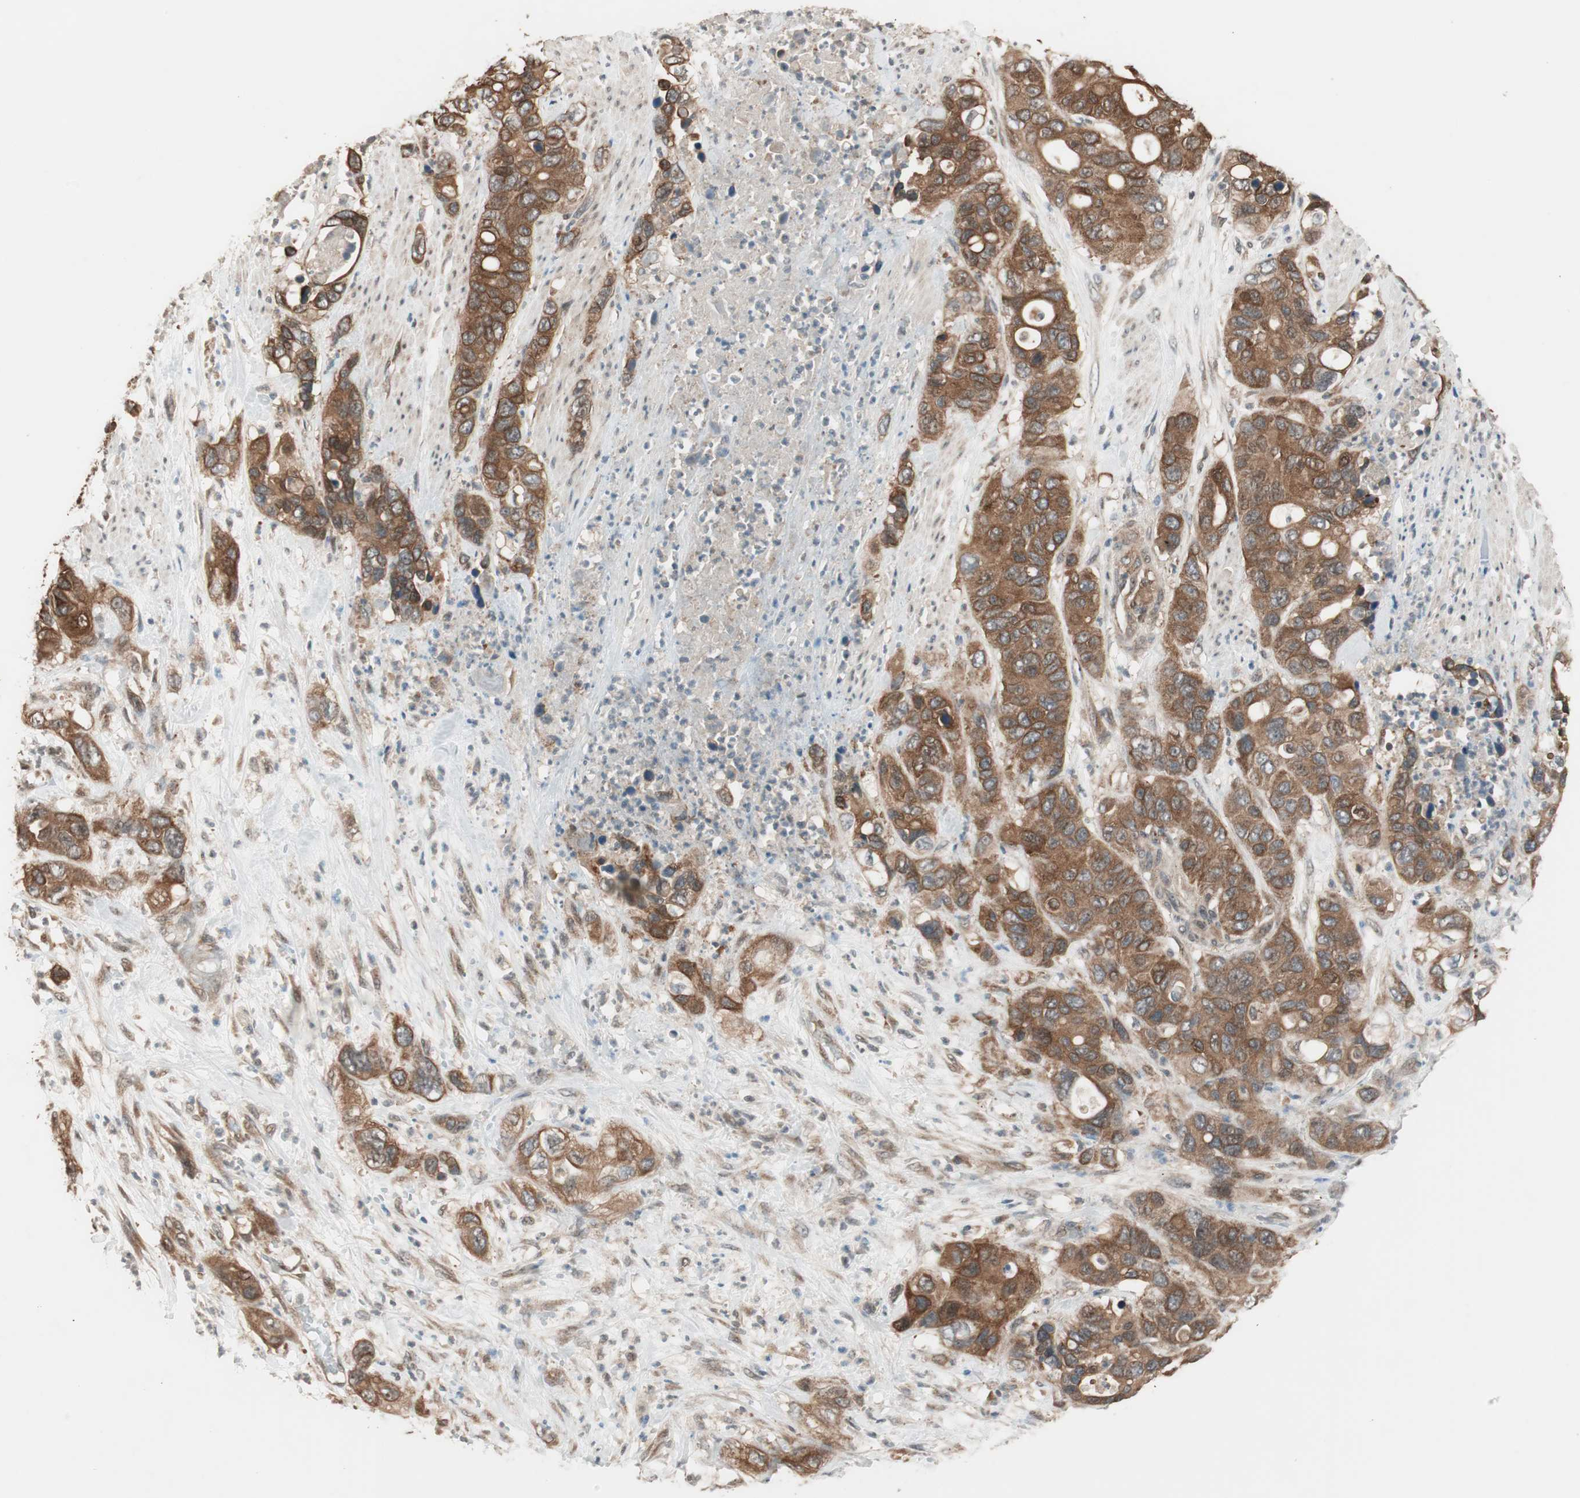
{"staining": {"intensity": "strong", "quantity": ">75%", "location": "cytoplasmic/membranous"}, "tissue": "pancreatic cancer", "cell_type": "Tumor cells", "image_type": "cancer", "snomed": [{"axis": "morphology", "description": "Adenocarcinoma, NOS"}, {"axis": "topography", "description": "Pancreas"}], "caption": "Brown immunohistochemical staining in human pancreatic cancer (adenocarcinoma) exhibits strong cytoplasmic/membranous expression in approximately >75% of tumor cells. (IHC, brightfield microscopy, high magnification).", "gene": "FBXO5", "patient": {"sex": "female", "age": 71}}